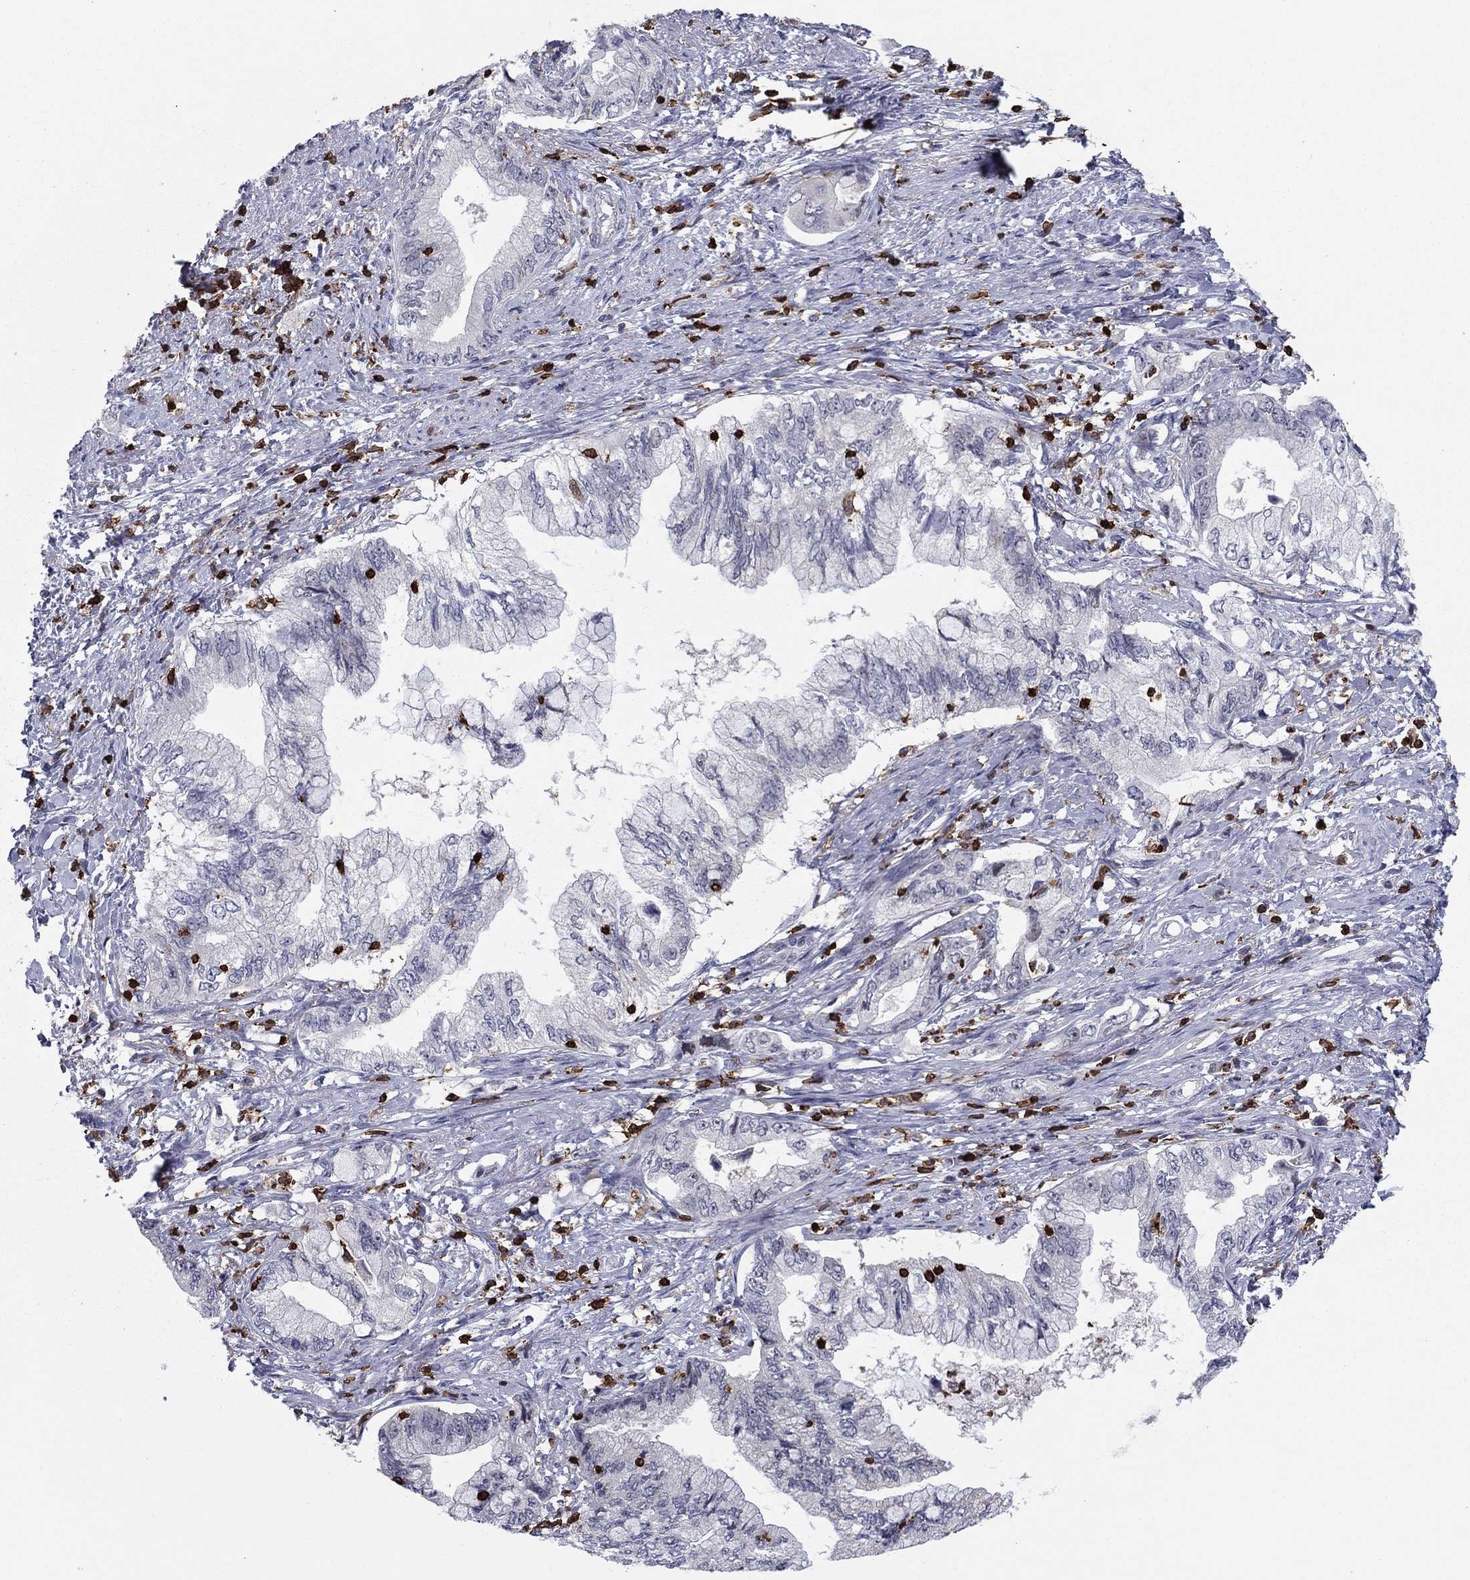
{"staining": {"intensity": "negative", "quantity": "none", "location": "none"}, "tissue": "pancreatic cancer", "cell_type": "Tumor cells", "image_type": "cancer", "snomed": [{"axis": "morphology", "description": "Adenocarcinoma, NOS"}, {"axis": "topography", "description": "Pancreas"}], "caption": "An IHC image of adenocarcinoma (pancreatic) is shown. There is no staining in tumor cells of adenocarcinoma (pancreatic). Brightfield microscopy of immunohistochemistry stained with DAB (brown) and hematoxylin (blue), captured at high magnification.", "gene": "ARHGAP27", "patient": {"sex": "female", "age": 73}}